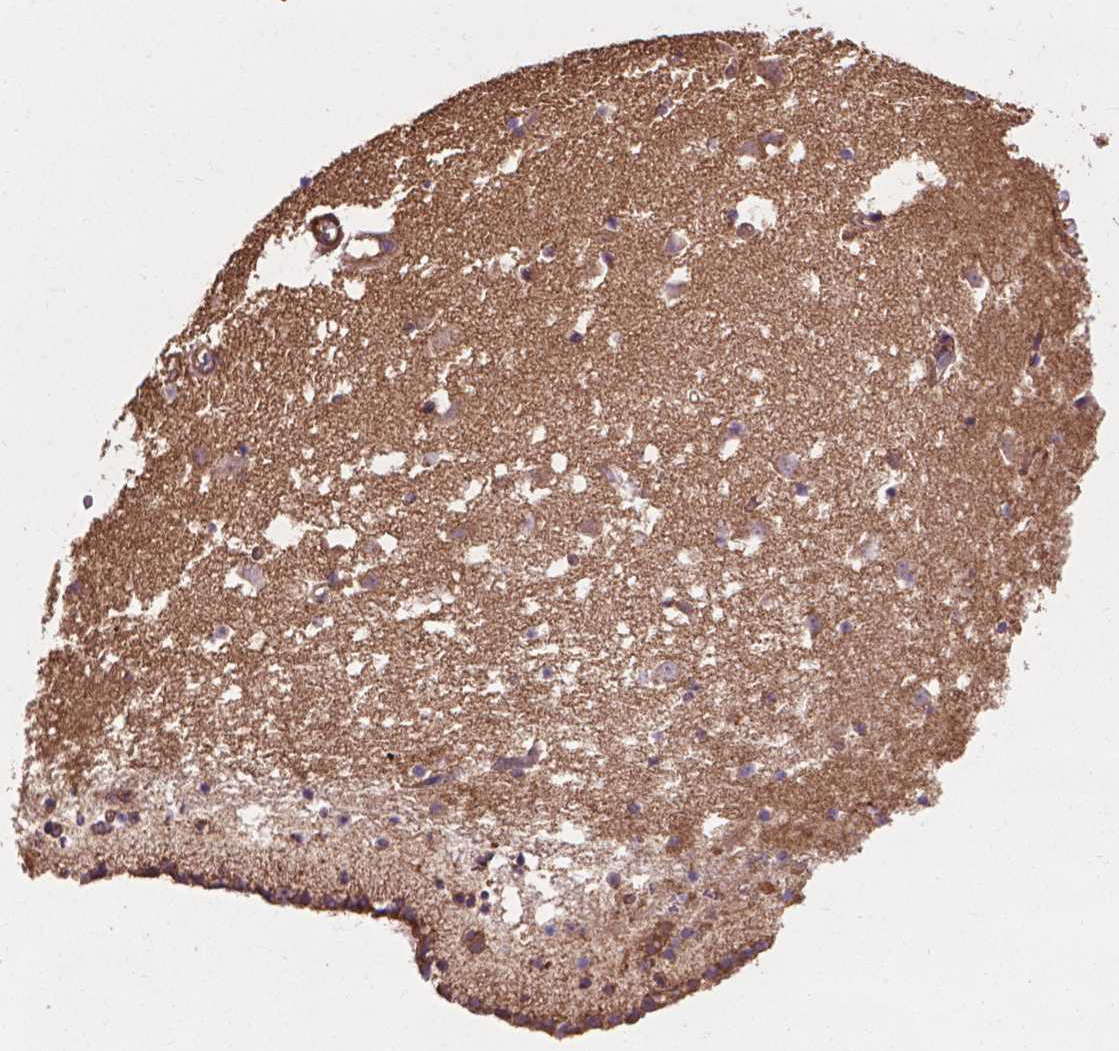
{"staining": {"intensity": "moderate", "quantity": "<25%", "location": "cytoplasmic/membranous"}, "tissue": "caudate", "cell_type": "Glial cells", "image_type": "normal", "snomed": [{"axis": "morphology", "description": "Normal tissue, NOS"}, {"axis": "topography", "description": "Lateral ventricle wall"}], "caption": "Immunohistochemistry staining of normal caudate, which shows low levels of moderate cytoplasmic/membranous positivity in approximately <25% of glial cells indicating moderate cytoplasmic/membranous protein expression. The staining was performed using DAB (3,3'-diaminobenzidine) (brown) for protein detection and nuclei were counterstained in hematoxylin (blue).", "gene": "CCDC71L", "patient": {"sex": "female", "age": 42}}